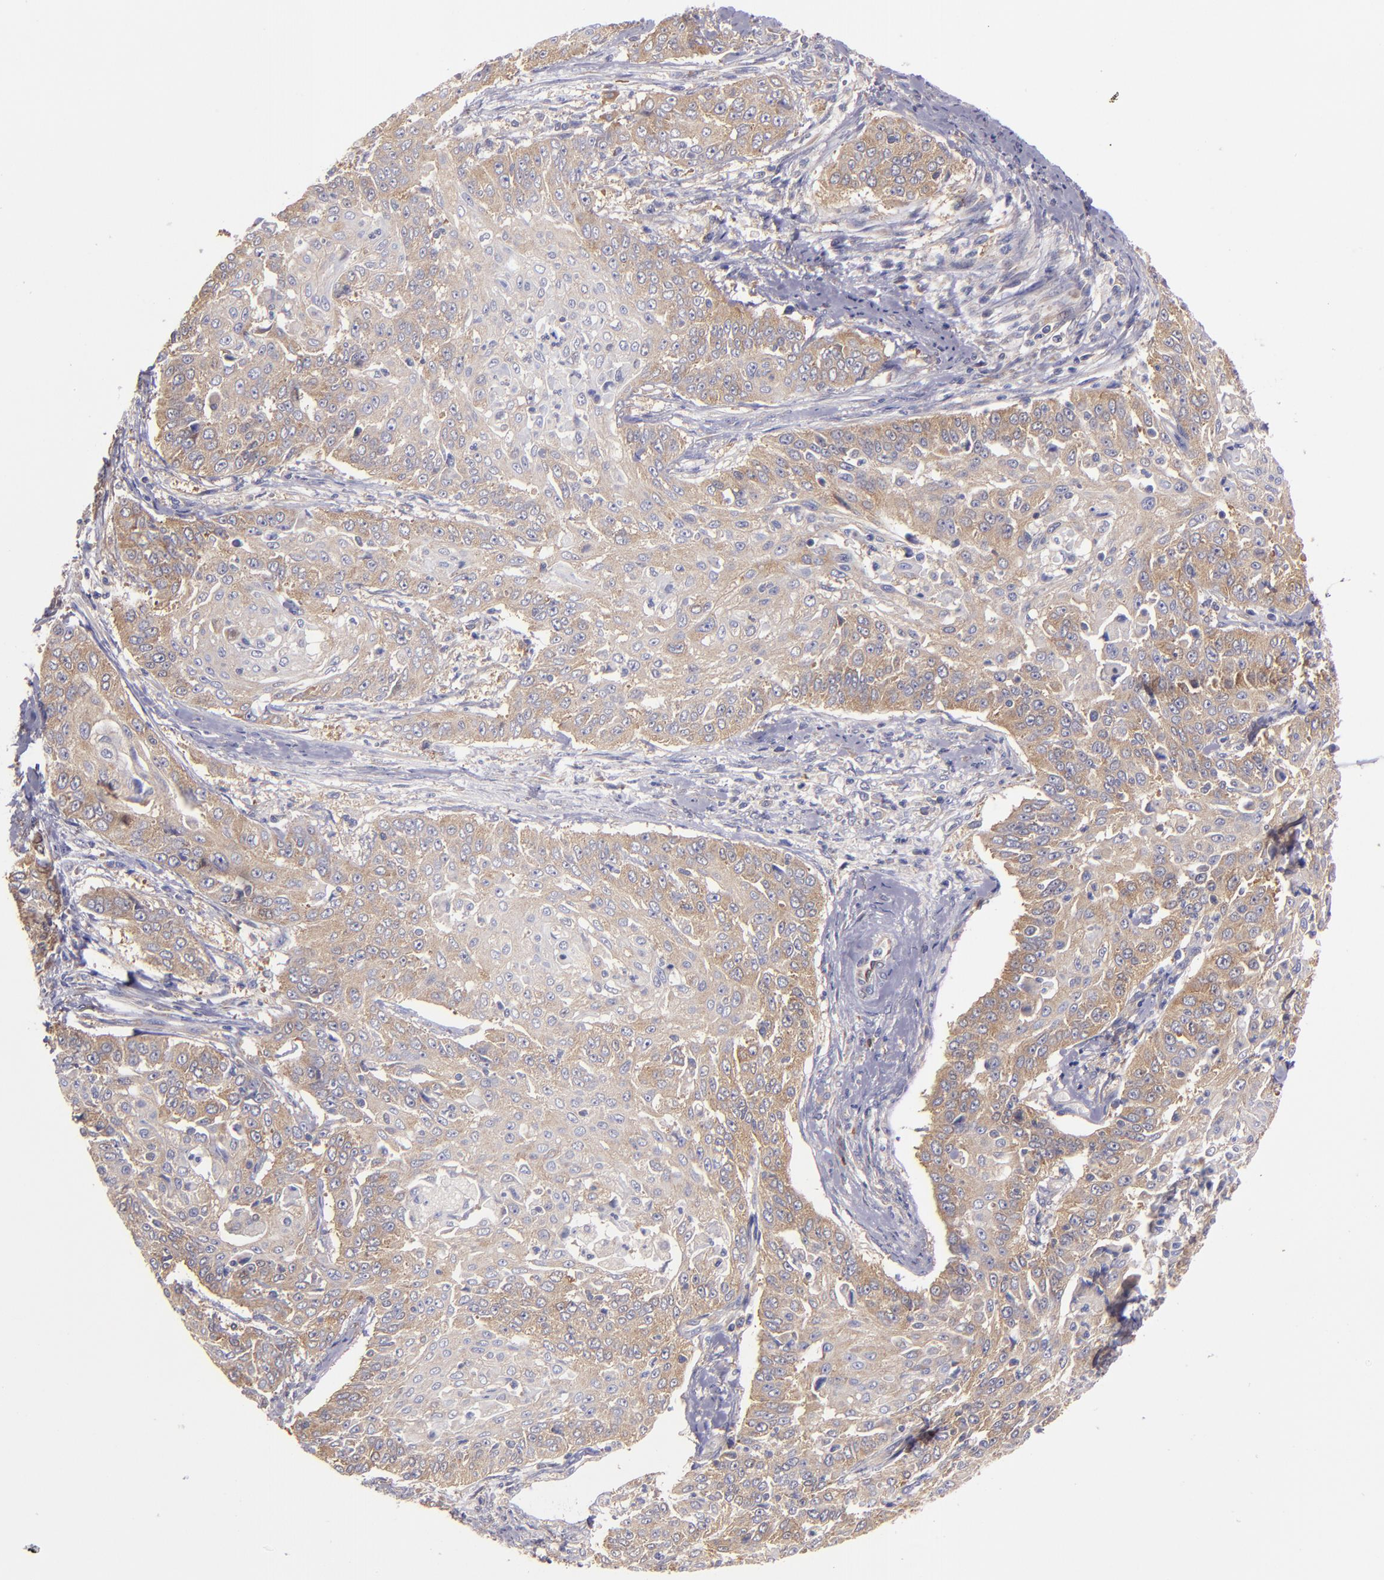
{"staining": {"intensity": "weak", "quantity": ">75%", "location": "cytoplasmic/membranous"}, "tissue": "cervical cancer", "cell_type": "Tumor cells", "image_type": "cancer", "snomed": [{"axis": "morphology", "description": "Squamous cell carcinoma, NOS"}, {"axis": "topography", "description": "Cervix"}], "caption": "Weak cytoplasmic/membranous positivity is identified in about >75% of tumor cells in squamous cell carcinoma (cervical).", "gene": "CARS1", "patient": {"sex": "female", "age": 64}}